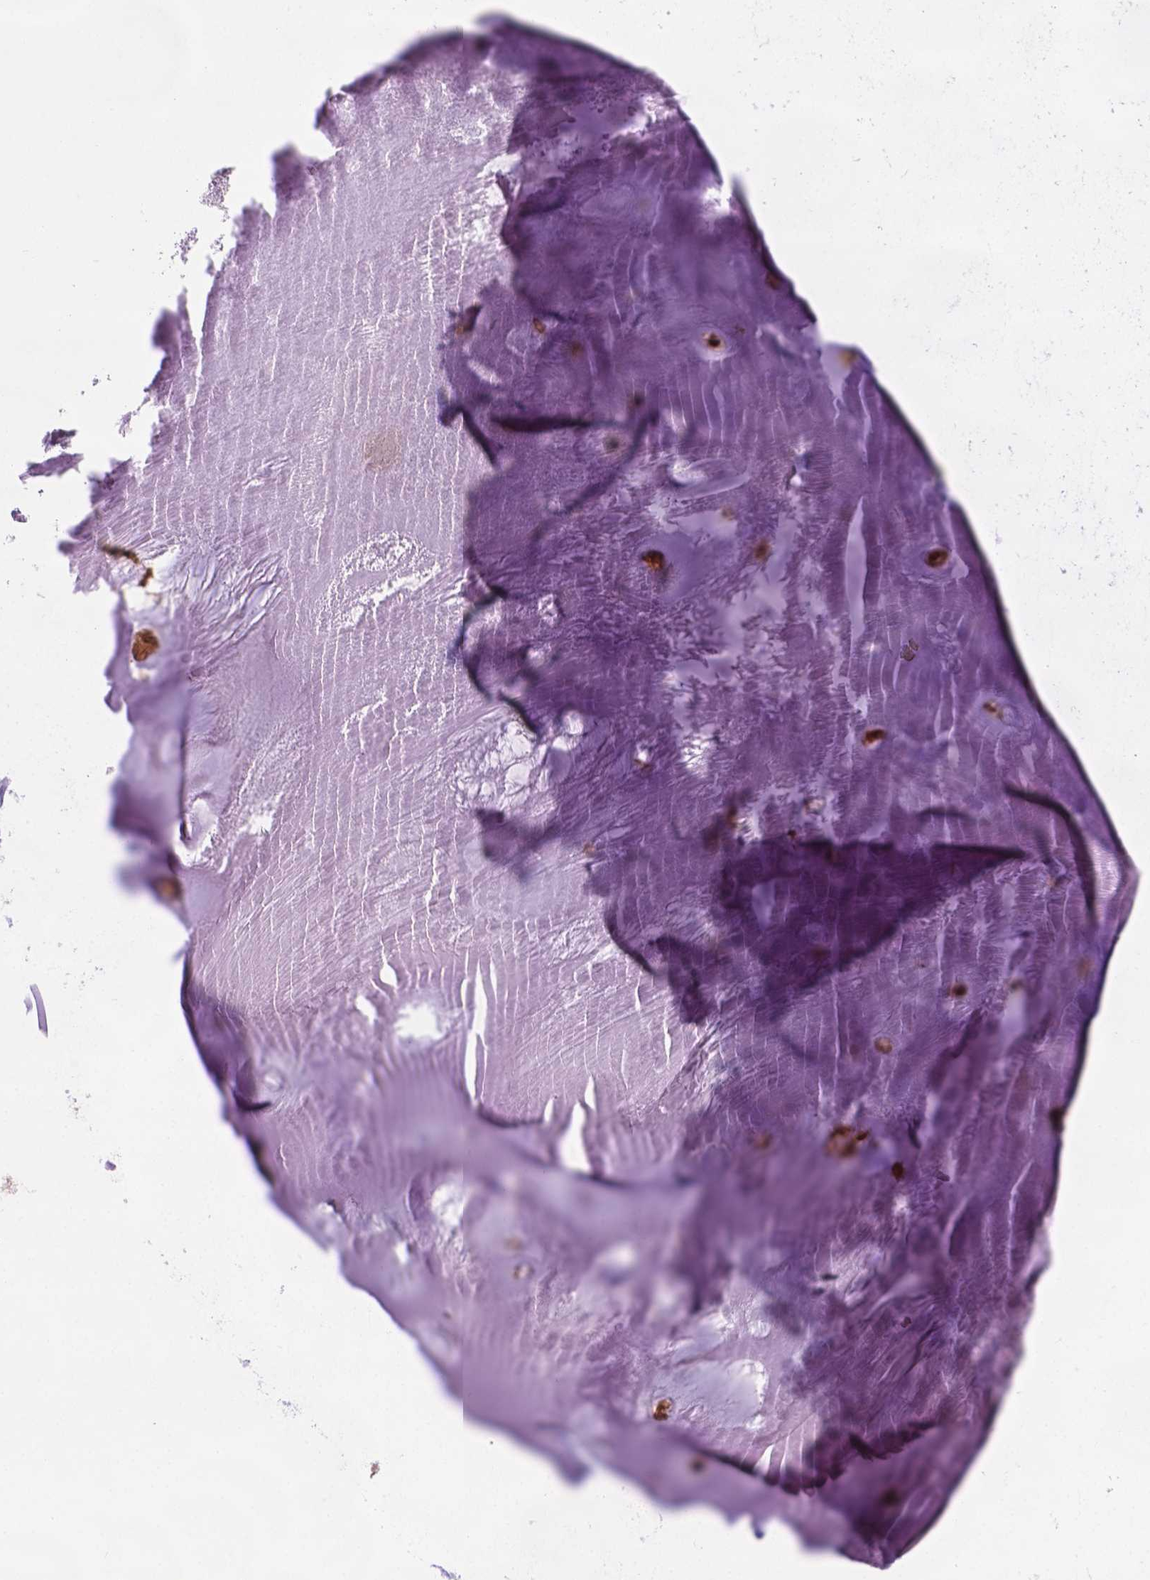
{"staining": {"intensity": "moderate", "quantity": ">75%", "location": "cytoplasmic/membranous"}, "tissue": "soft tissue", "cell_type": "Chondrocytes", "image_type": "normal", "snomed": [{"axis": "morphology", "description": "Normal tissue, NOS"}, {"axis": "morphology", "description": "Squamous cell carcinoma, NOS"}, {"axis": "topography", "description": "Cartilage tissue"}, {"axis": "topography", "description": "Bronchus"}, {"axis": "topography", "description": "Lung"}], "caption": "A brown stain shows moderate cytoplasmic/membranous positivity of a protein in chondrocytes of normal soft tissue.", "gene": "PLIN3", "patient": {"sex": "male", "age": 66}}